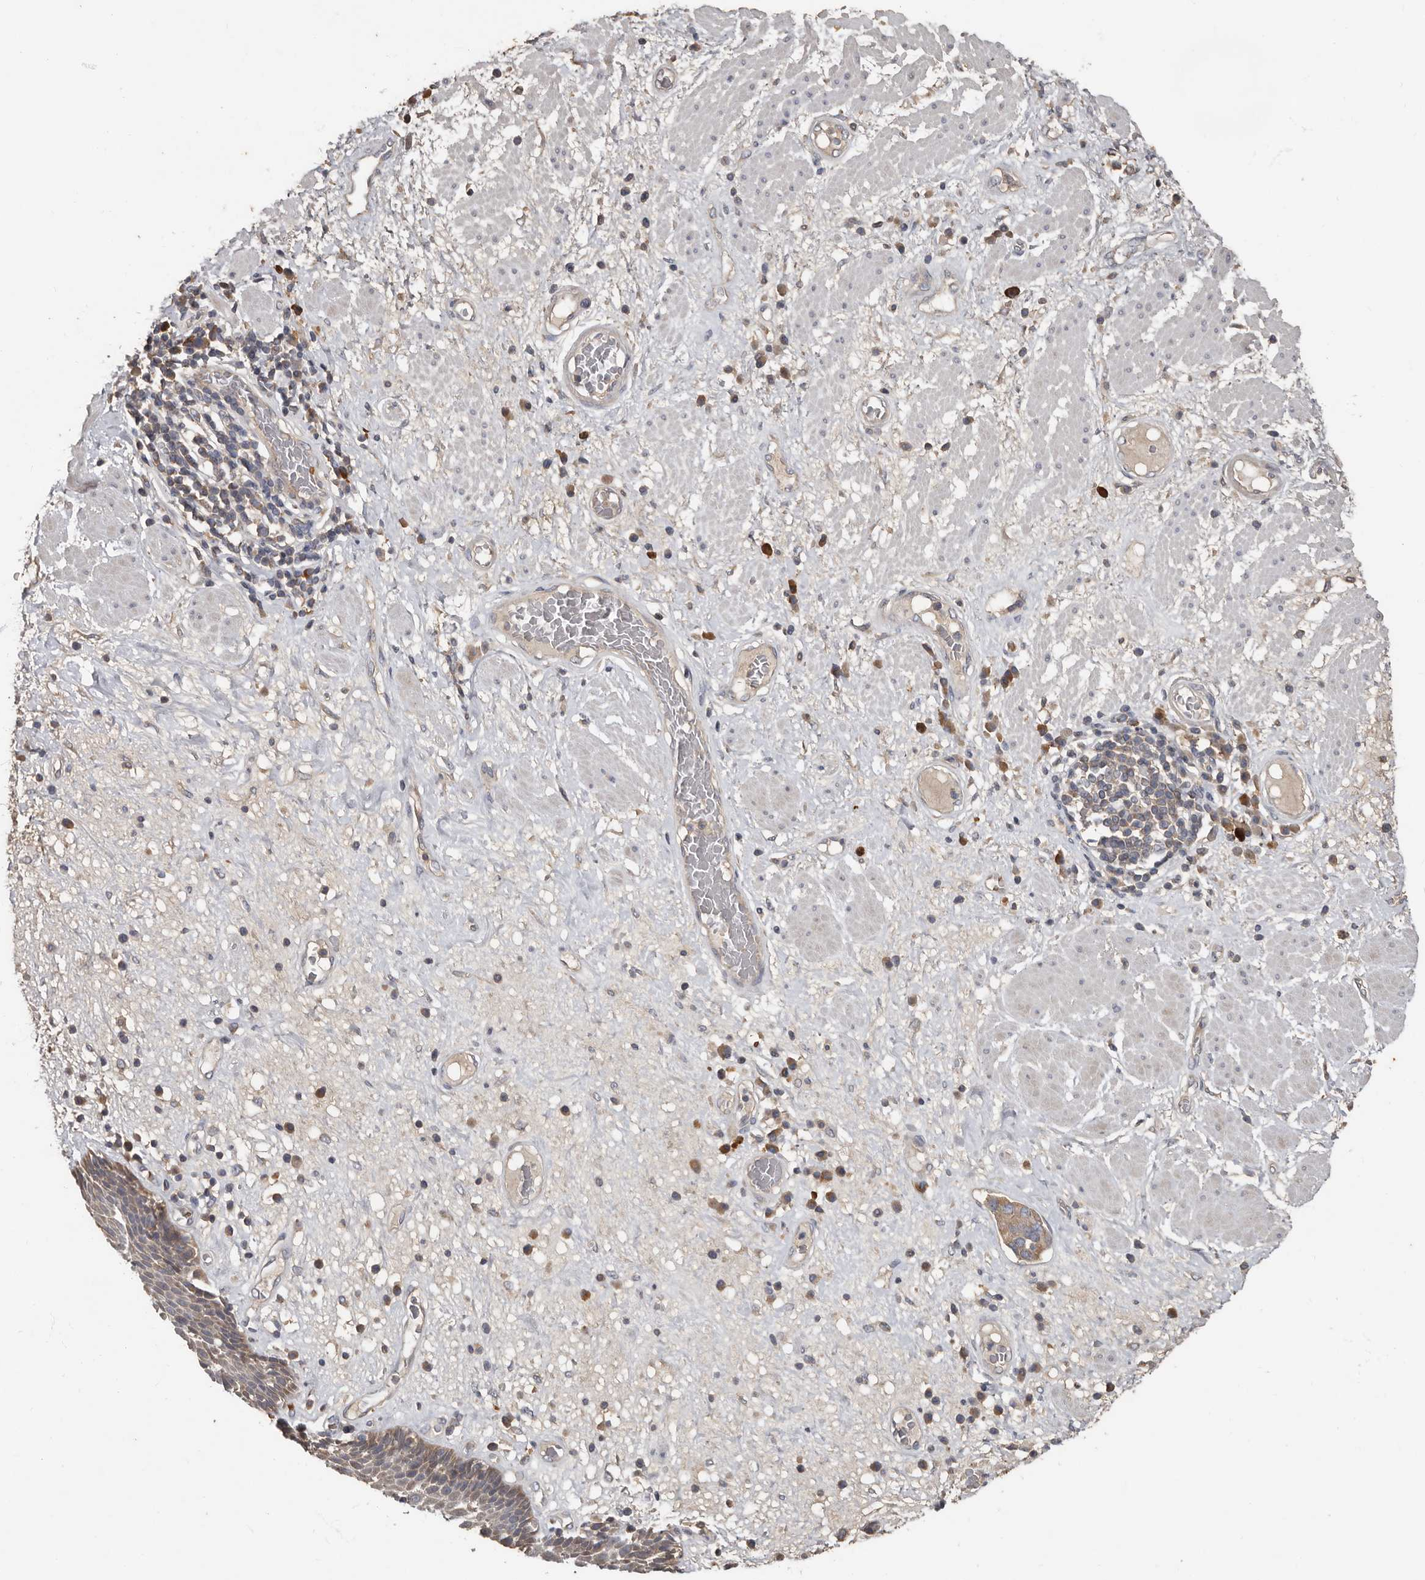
{"staining": {"intensity": "weak", "quantity": "<25%", "location": "cytoplasmic/membranous"}, "tissue": "esophagus", "cell_type": "Squamous epithelial cells", "image_type": "normal", "snomed": [{"axis": "morphology", "description": "Normal tissue, NOS"}, {"axis": "morphology", "description": "Adenocarcinoma, NOS"}, {"axis": "topography", "description": "Esophagus"}], "caption": "A high-resolution histopathology image shows immunohistochemistry (IHC) staining of unremarkable esophagus, which exhibits no significant staining in squamous epithelial cells. Nuclei are stained in blue.", "gene": "KIF26B", "patient": {"sex": "male", "age": 62}}